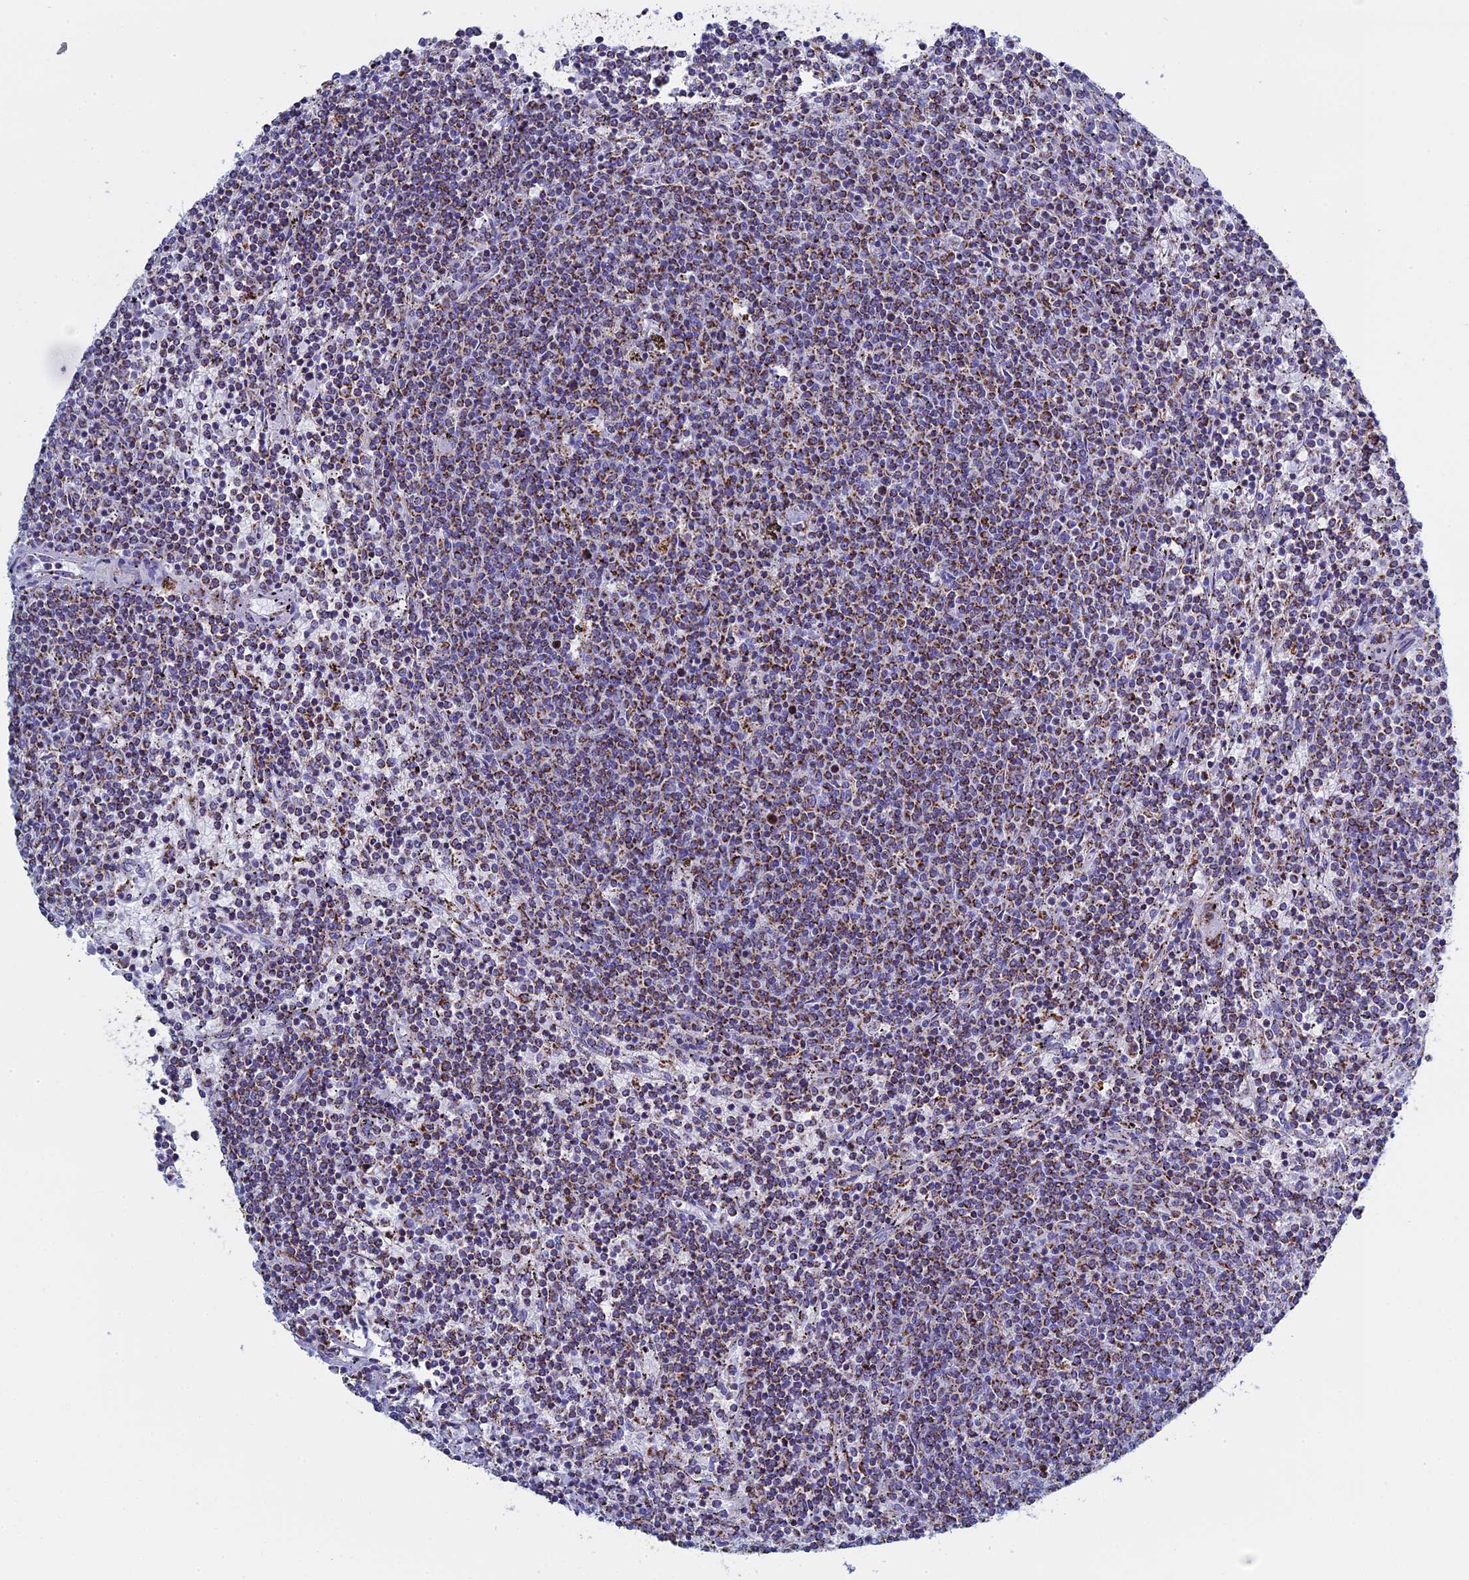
{"staining": {"intensity": "moderate", "quantity": ">75%", "location": "cytoplasmic/membranous"}, "tissue": "lymphoma", "cell_type": "Tumor cells", "image_type": "cancer", "snomed": [{"axis": "morphology", "description": "Malignant lymphoma, non-Hodgkin's type, Low grade"}, {"axis": "topography", "description": "Spleen"}], "caption": "Immunohistochemistry of low-grade malignant lymphoma, non-Hodgkin's type reveals medium levels of moderate cytoplasmic/membranous positivity in about >75% of tumor cells.", "gene": "UQCRFS1", "patient": {"sex": "female", "age": 50}}